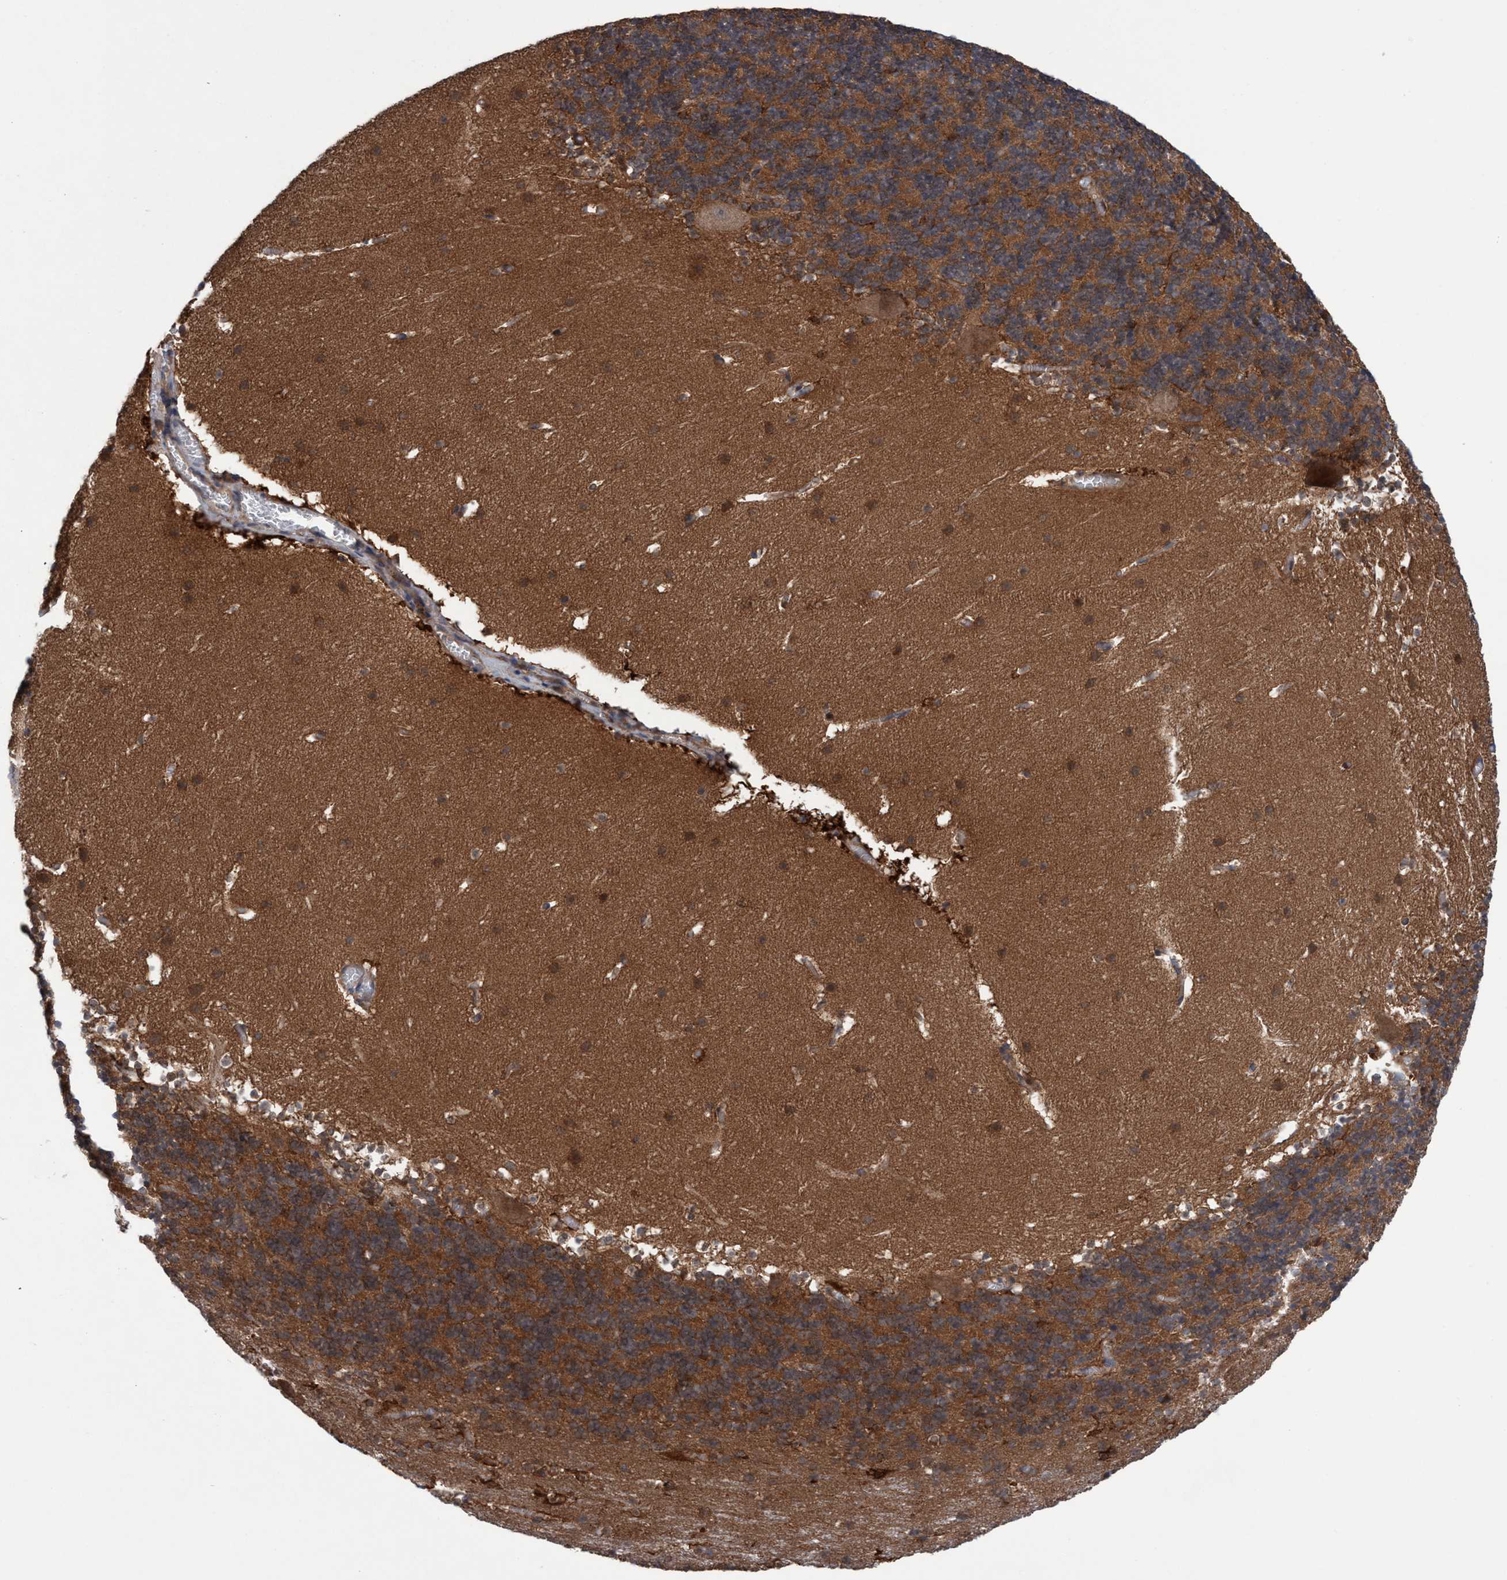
{"staining": {"intensity": "moderate", "quantity": ">75%", "location": "cytoplasmic/membranous"}, "tissue": "cerebellum", "cell_type": "Cells in granular layer", "image_type": "normal", "snomed": [{"axis": "morphology", "description": "Normal tissue, NOS"}, {"axis": "topography", "description": "Cerebellum"}], "caption": "Protein analysis of unremarkable cerebellum reveals moderate cytoplasmic/membranous positivity in about >75% of cells in granular layer. The protein of interest is stained brown, and the nuclei are stained in blue (DAB IHC with brightfield microscopy, high magnification).", "gene": "GLOD4", "patient": {"sex": "male", "age": 45}}